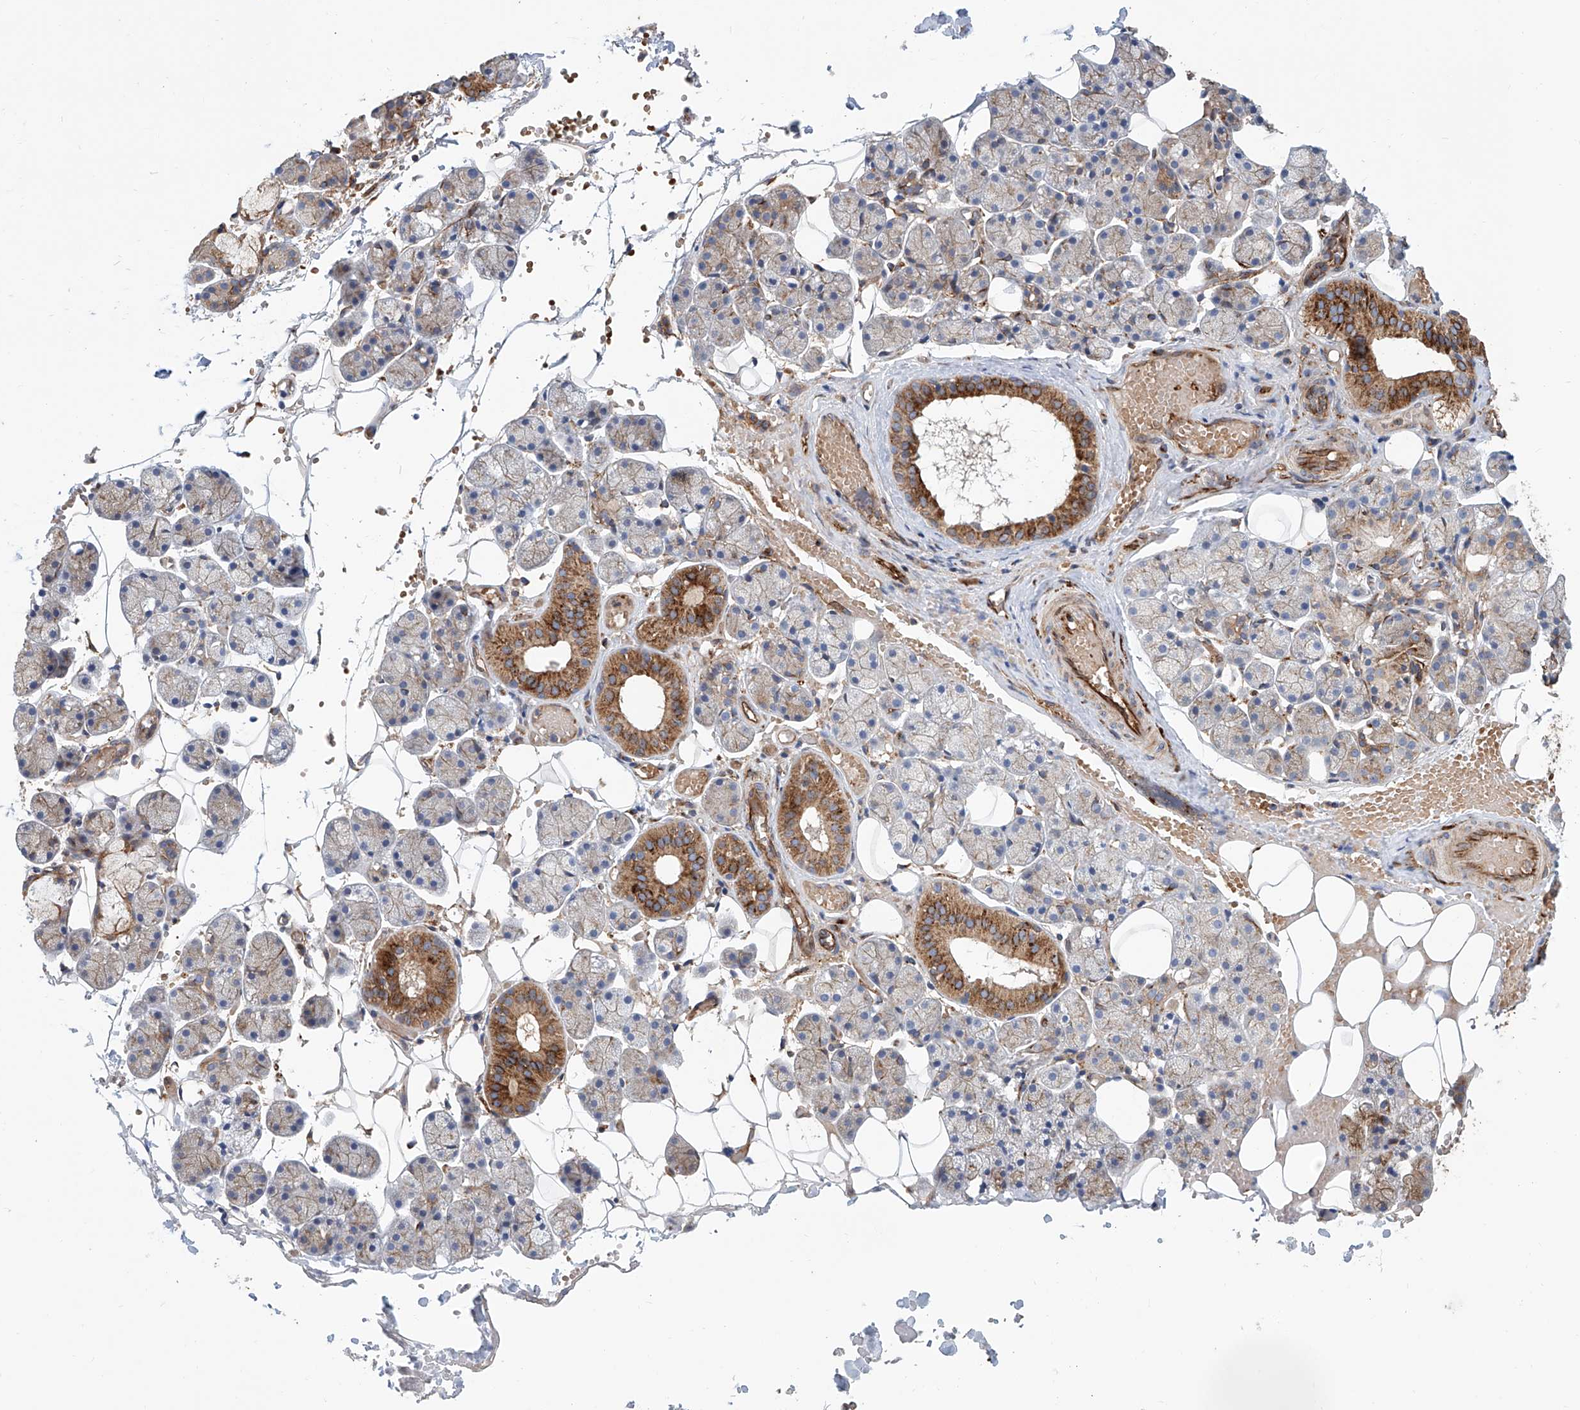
{"staining": {"intensity": "moderate", "quantity": "25%-75%", "location": "cytoplasmic/membranous"}, "tissue": "salivary gland", "cell_type": "Glandular cells", "image_type": "normal", "snomed": [{"axis": "morphology", "description": "Normal tissue, NOS"}, {"axis": "topography", "description": "Salivary gland"}], "caption": "Protein expression analysis of normal salivary gland demonstrates moderate cytoplasmic/membranous expression in about 25%-75% of glandular cells.", "gene": "HGSNAT", "patient": {"sex": "female", "age": 33}}